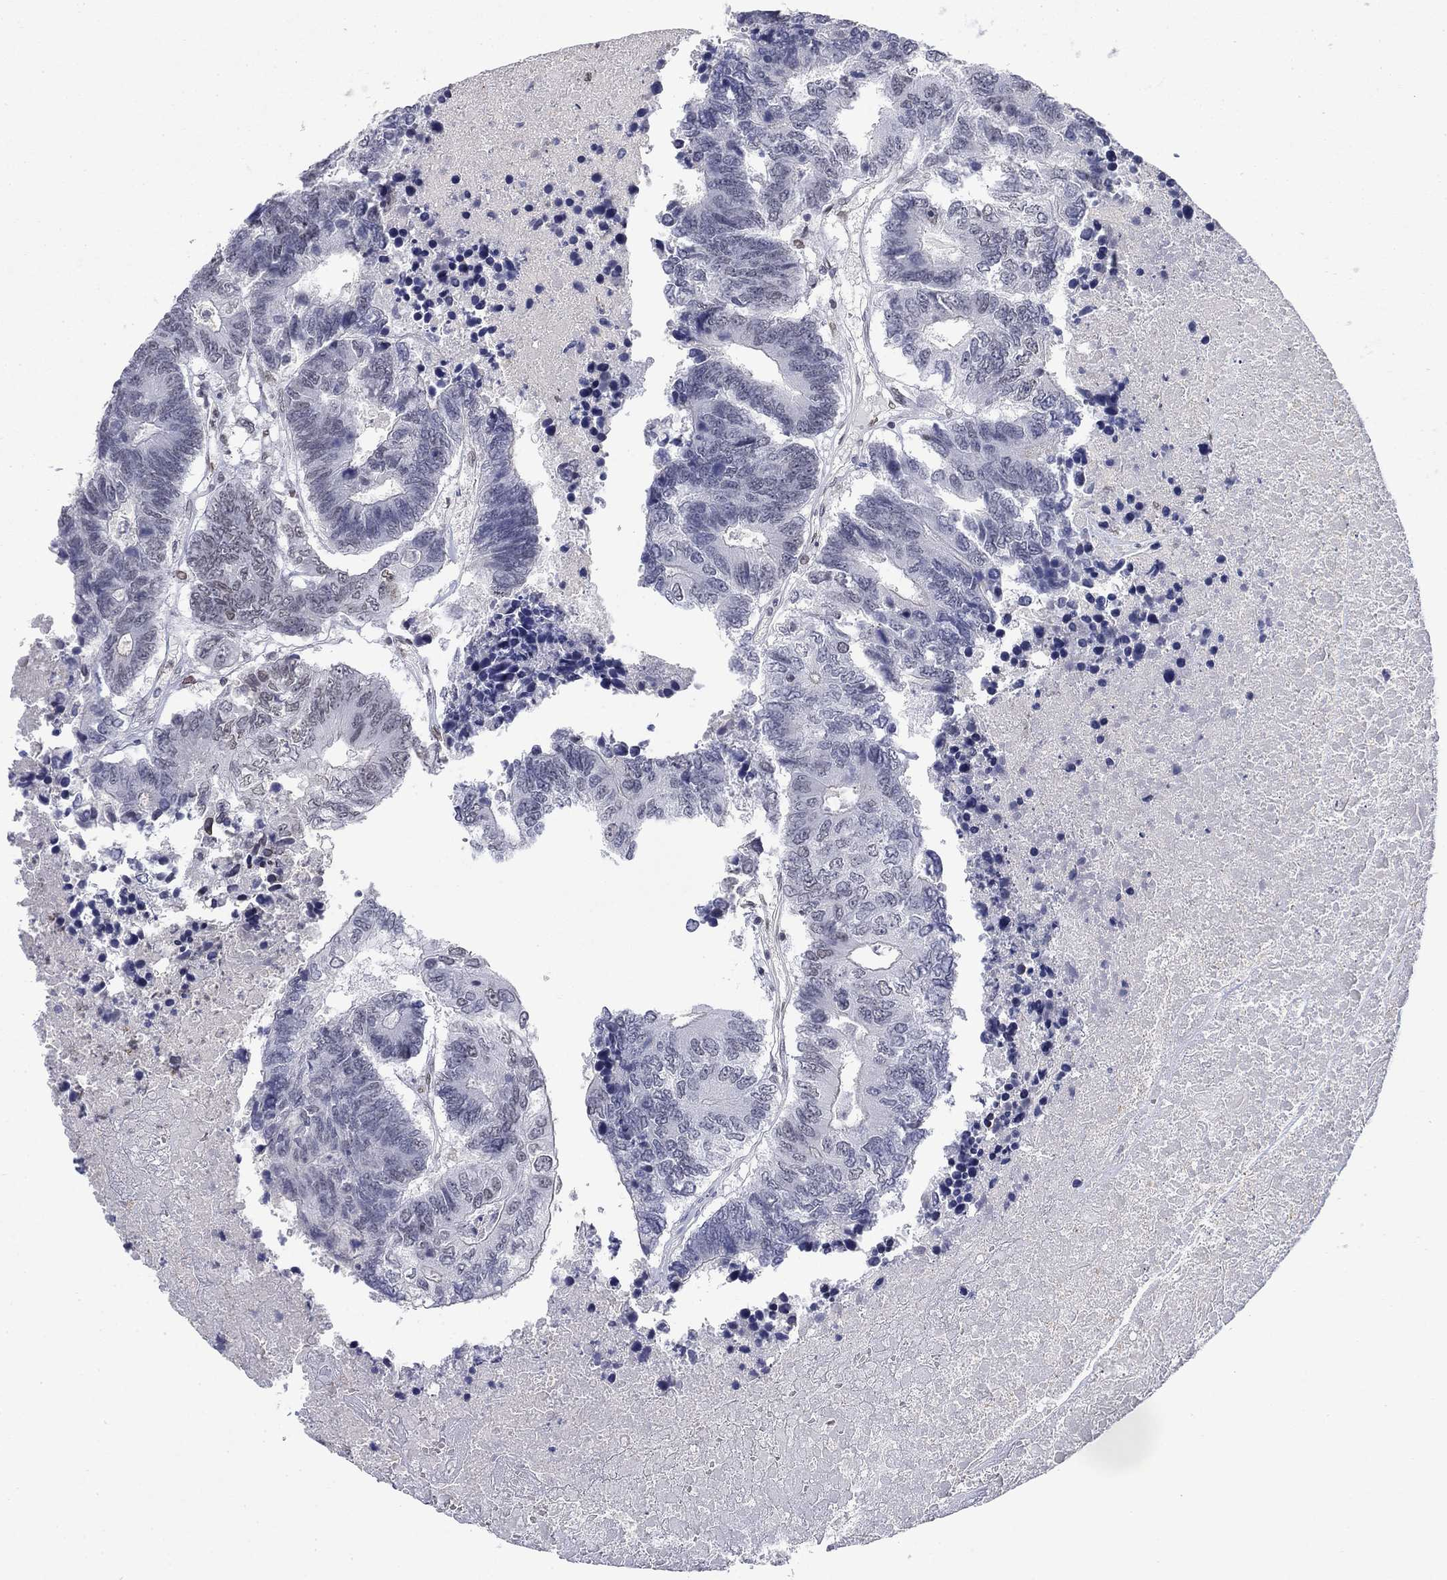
{"staining": {"intensity": "negative", "quantity": "none", "location": "none"}, "tissue": "colorectal cancer", "cell_type": "Tumor cells", "image_type": "cancer", "snomed": [{"axis": "morphology", "description": "Adenocarcinoma, NOS"}, {"axis": "topography", "description": "Colon"}], "caption": "Human colorectal cancer stained for a protein using immunohistochemistry (IHC) exhibits no expression in tumor cells.", "gene": "TOR1AIP1", "patient": {"sex": "female", "age": 48}}